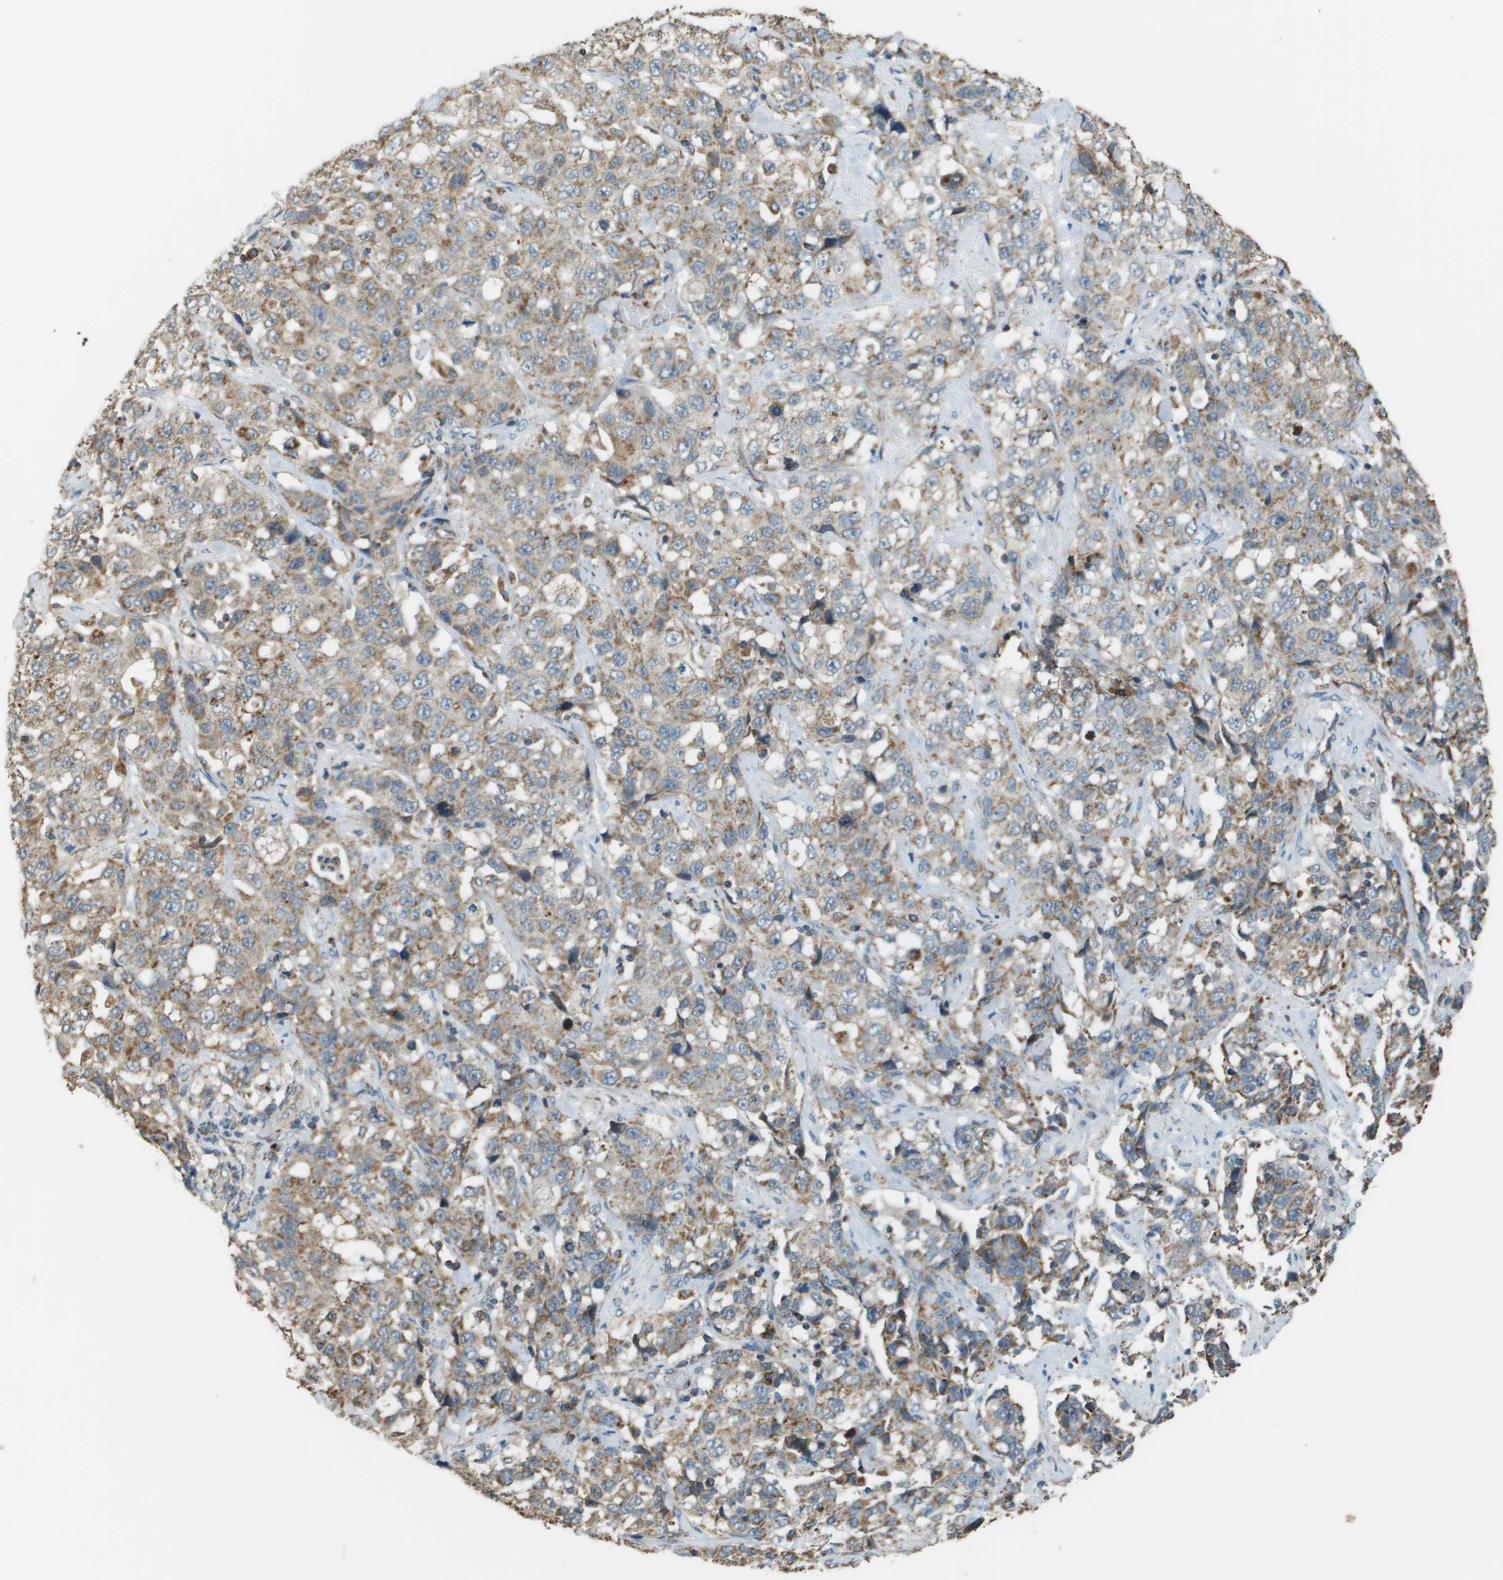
{"staining": {"intensity": "moderate", "quantity": ">75%", "location": "cytoplasmic/membranous"}, "tissue": "stomach cancer", "cell_type": "Tumor cells", "image_type": "cancer", "snomed": [{"axis": "morphology", "description": "Normal tissue, NOS"}, {"axis": "morphology", "description": "Adenocarcinoma, NOS"}, {"axis": "topography", "description": "Stomach"}], "caption": "Immunohistochemistry image of human stomach cancer stained for a protein (brown), which shows medium levels of moderate cytoplasmic/membranous expression in about >75% of tumor cells.", "gene": "FH", "patient": {"sex": "male", "age": 48}}